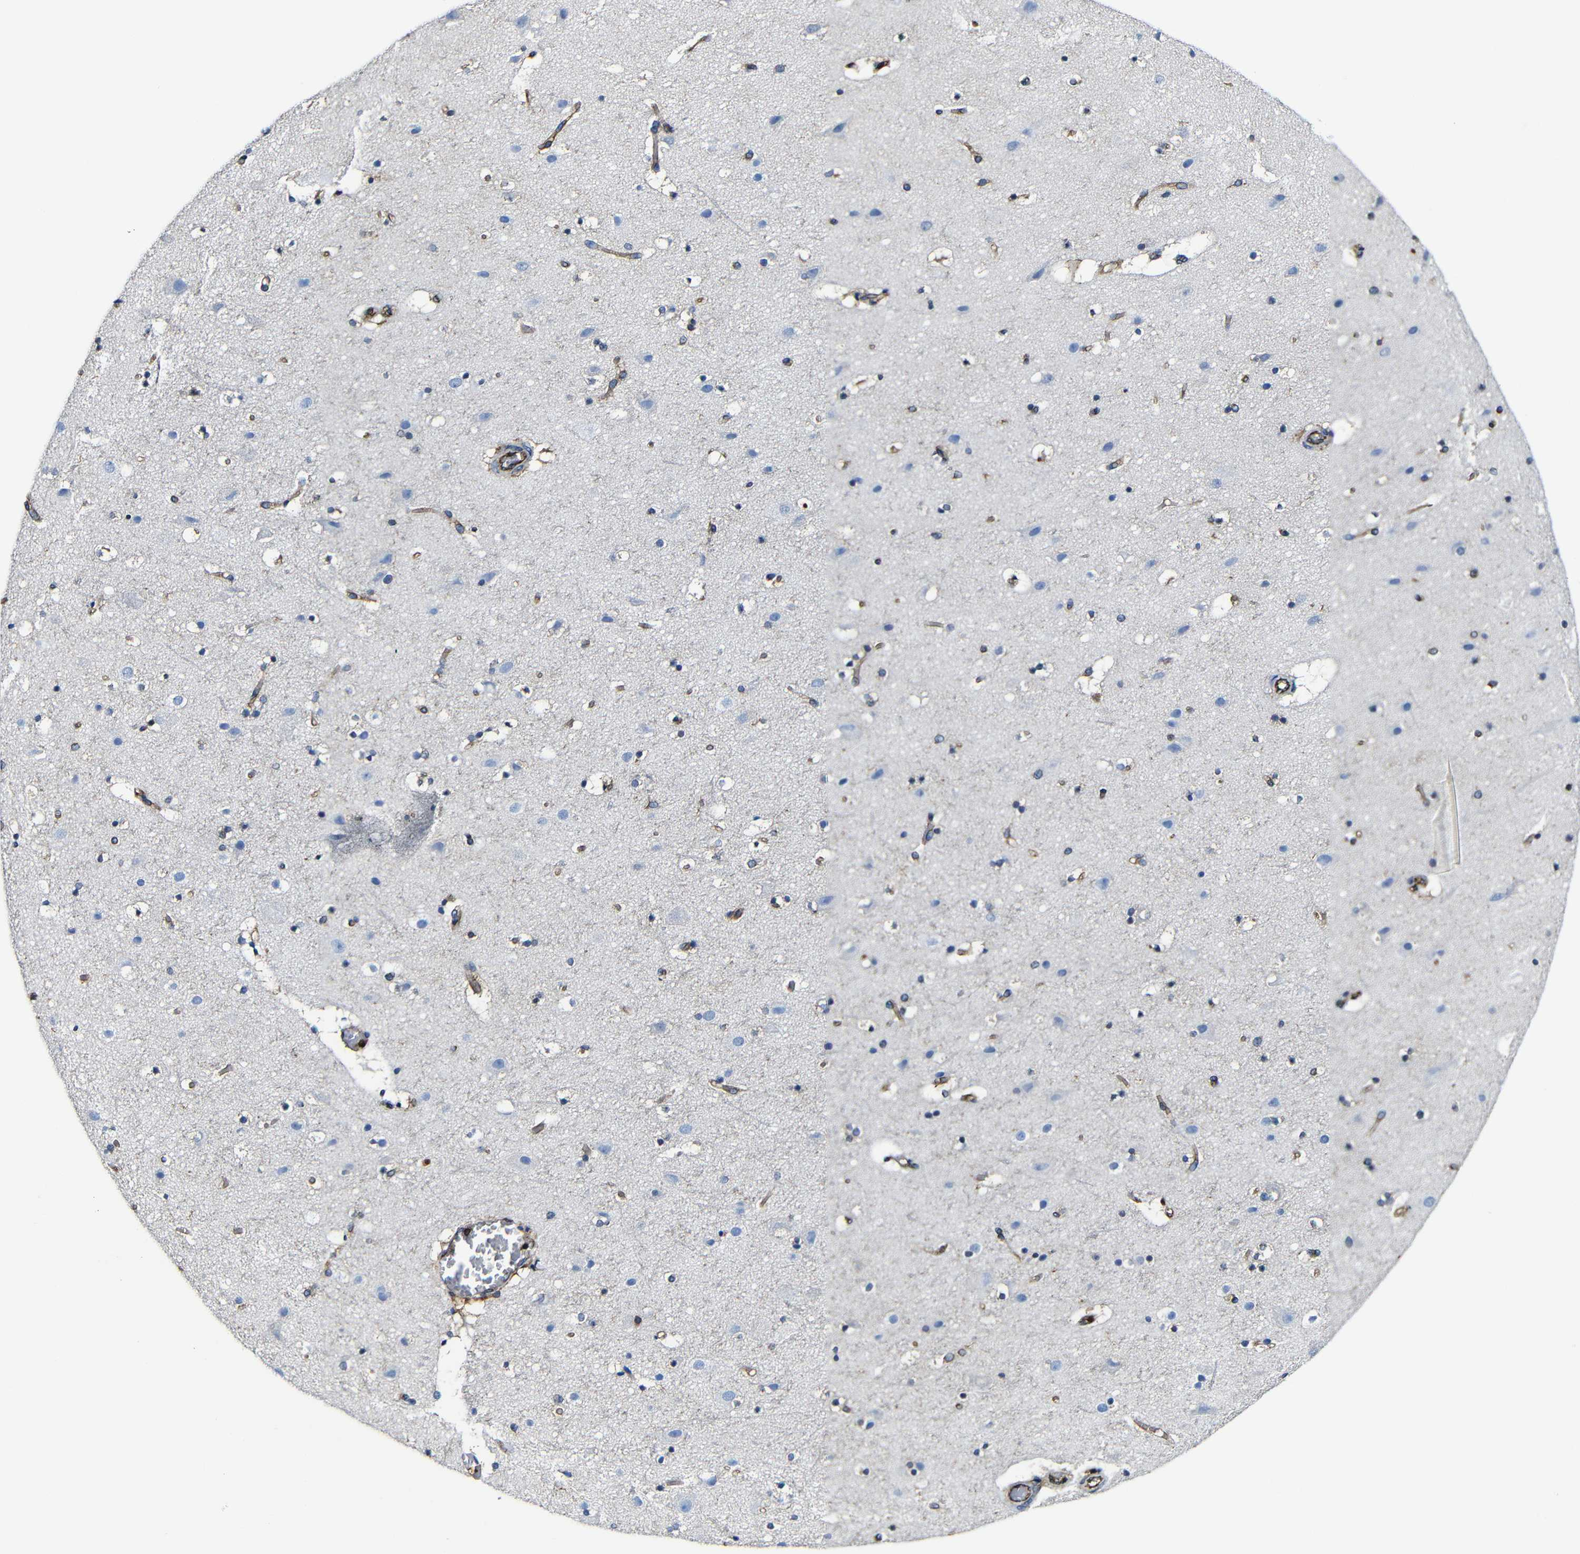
{"staining": {"intensity": "moderate", "quantity": ">75%", "location": "cytoplasmic/membranous"}, "tissue": "cerebral cortex", "cell_type": "Endothelial cells", "image_type": "normal", "snomed": [{"axis": "morphology", "description": "Normal tissue, NOS"}, {"axis": "topography", "description": "Cerebral cortex"}], "caption": "Endothelial cells reveal medium levels of moderate cytoplasmic/membranous expression in about >75% of cells in normal human cerebral cortex.", "gene": "MSN", "patient": {"sex": "male", "age": 45}}